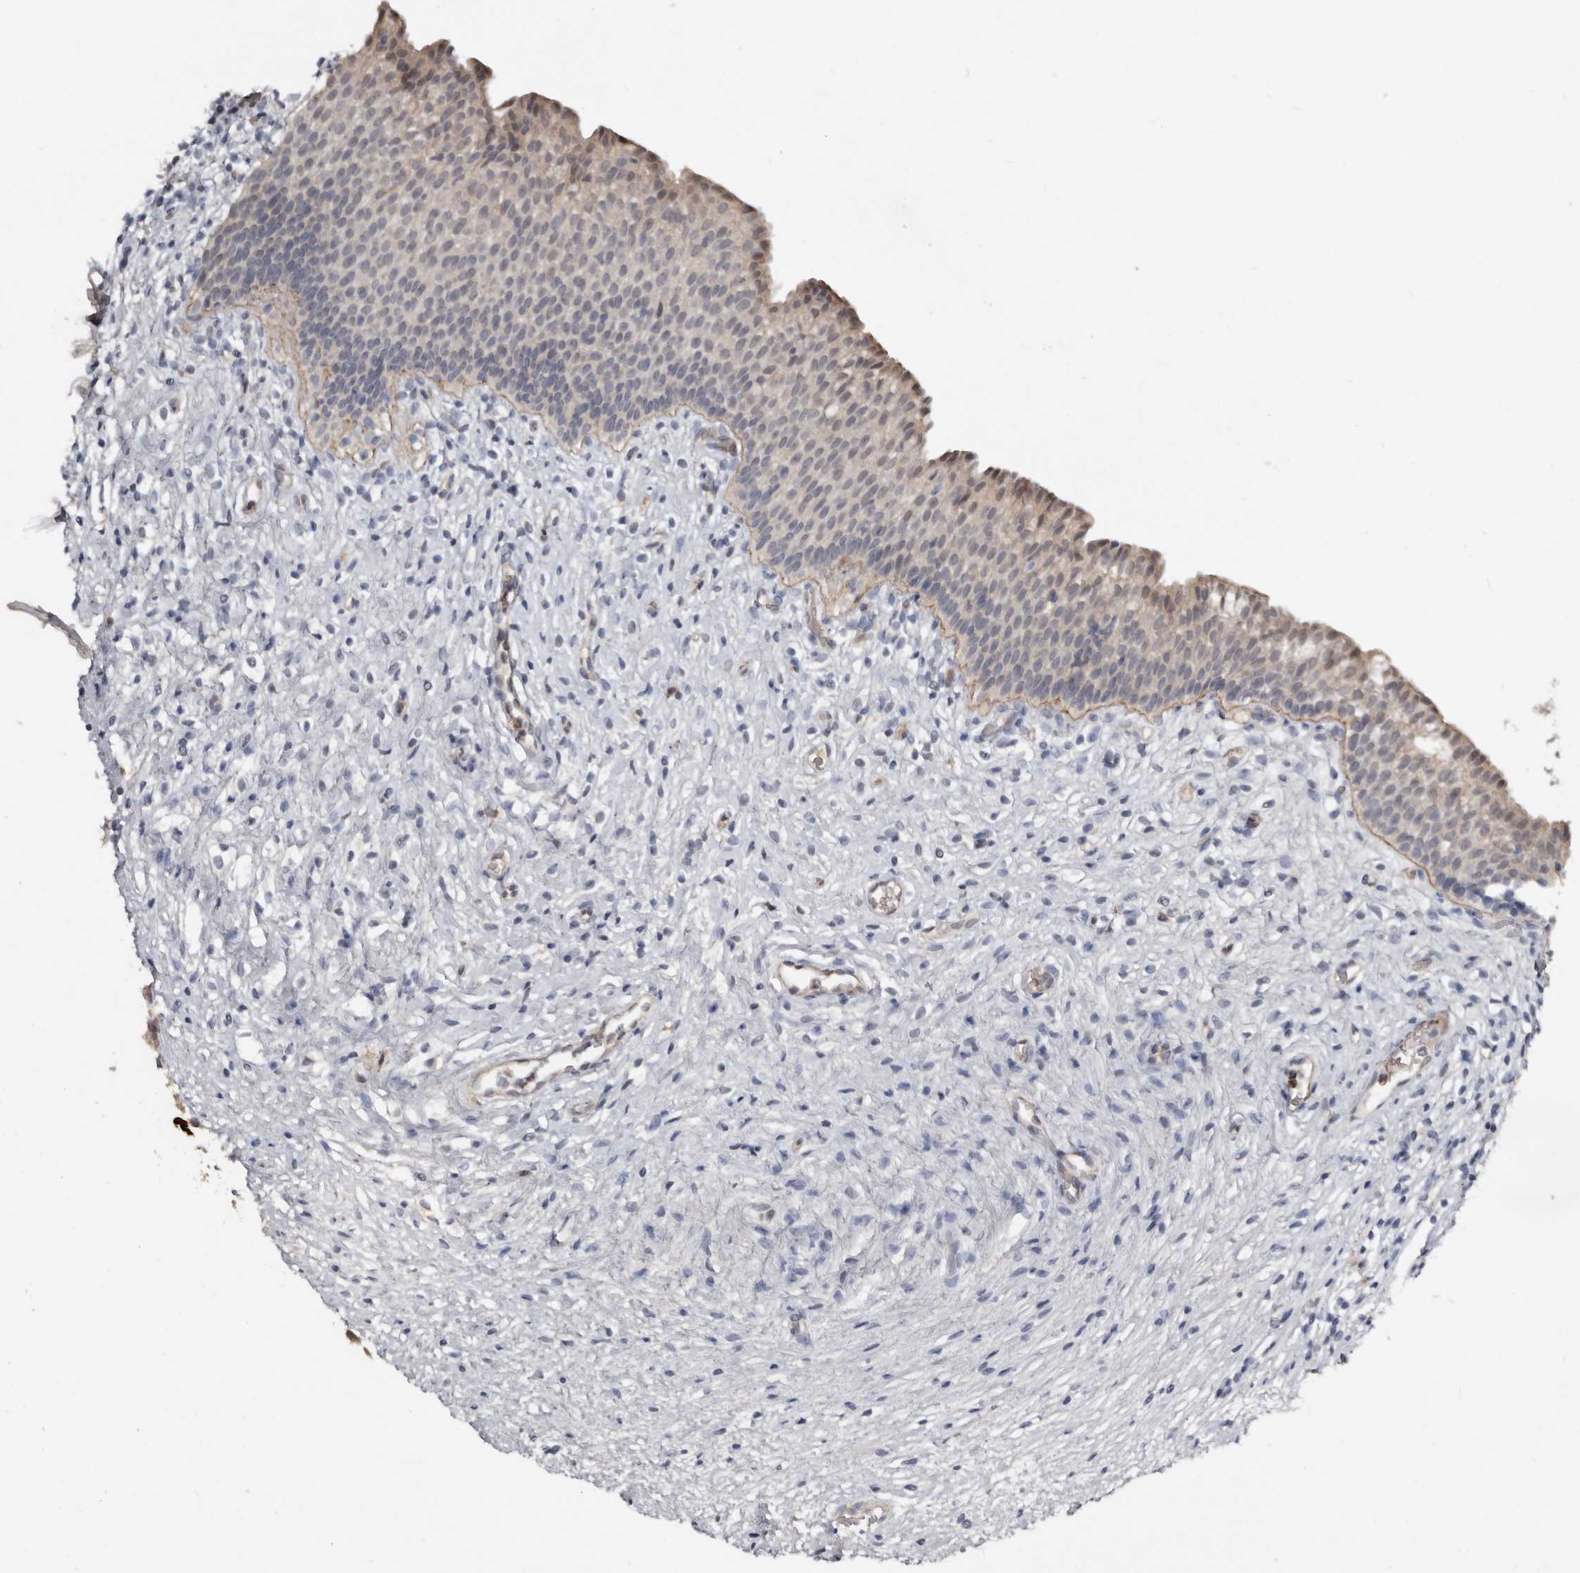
{"staining": {"intensity": "weak", "quantity": "25%-75%", "location": "cytoplasmic/membranous"}, "tissue": "urinary bladder", "cell_type": "Urothelial cells", "image_type": "normal", "snomed": [{"axis": "morphology", "description": "Normal tissue, NOS"}, {"axis": "topography", "description": "Urinary bladder"}], "caption": "A low amount of weak cytoplasmic/membranous staining is present in about 25%-75% of urothelial cells in unremarkable urinary bladder. The staining was performed using DAB to visualize the protein expression in brown, while the nuclei were stained in blue with hematoxylin (Magnification: 20x).", "gene": "RBKS", "patient": {"sex": "male", "age": 1}}